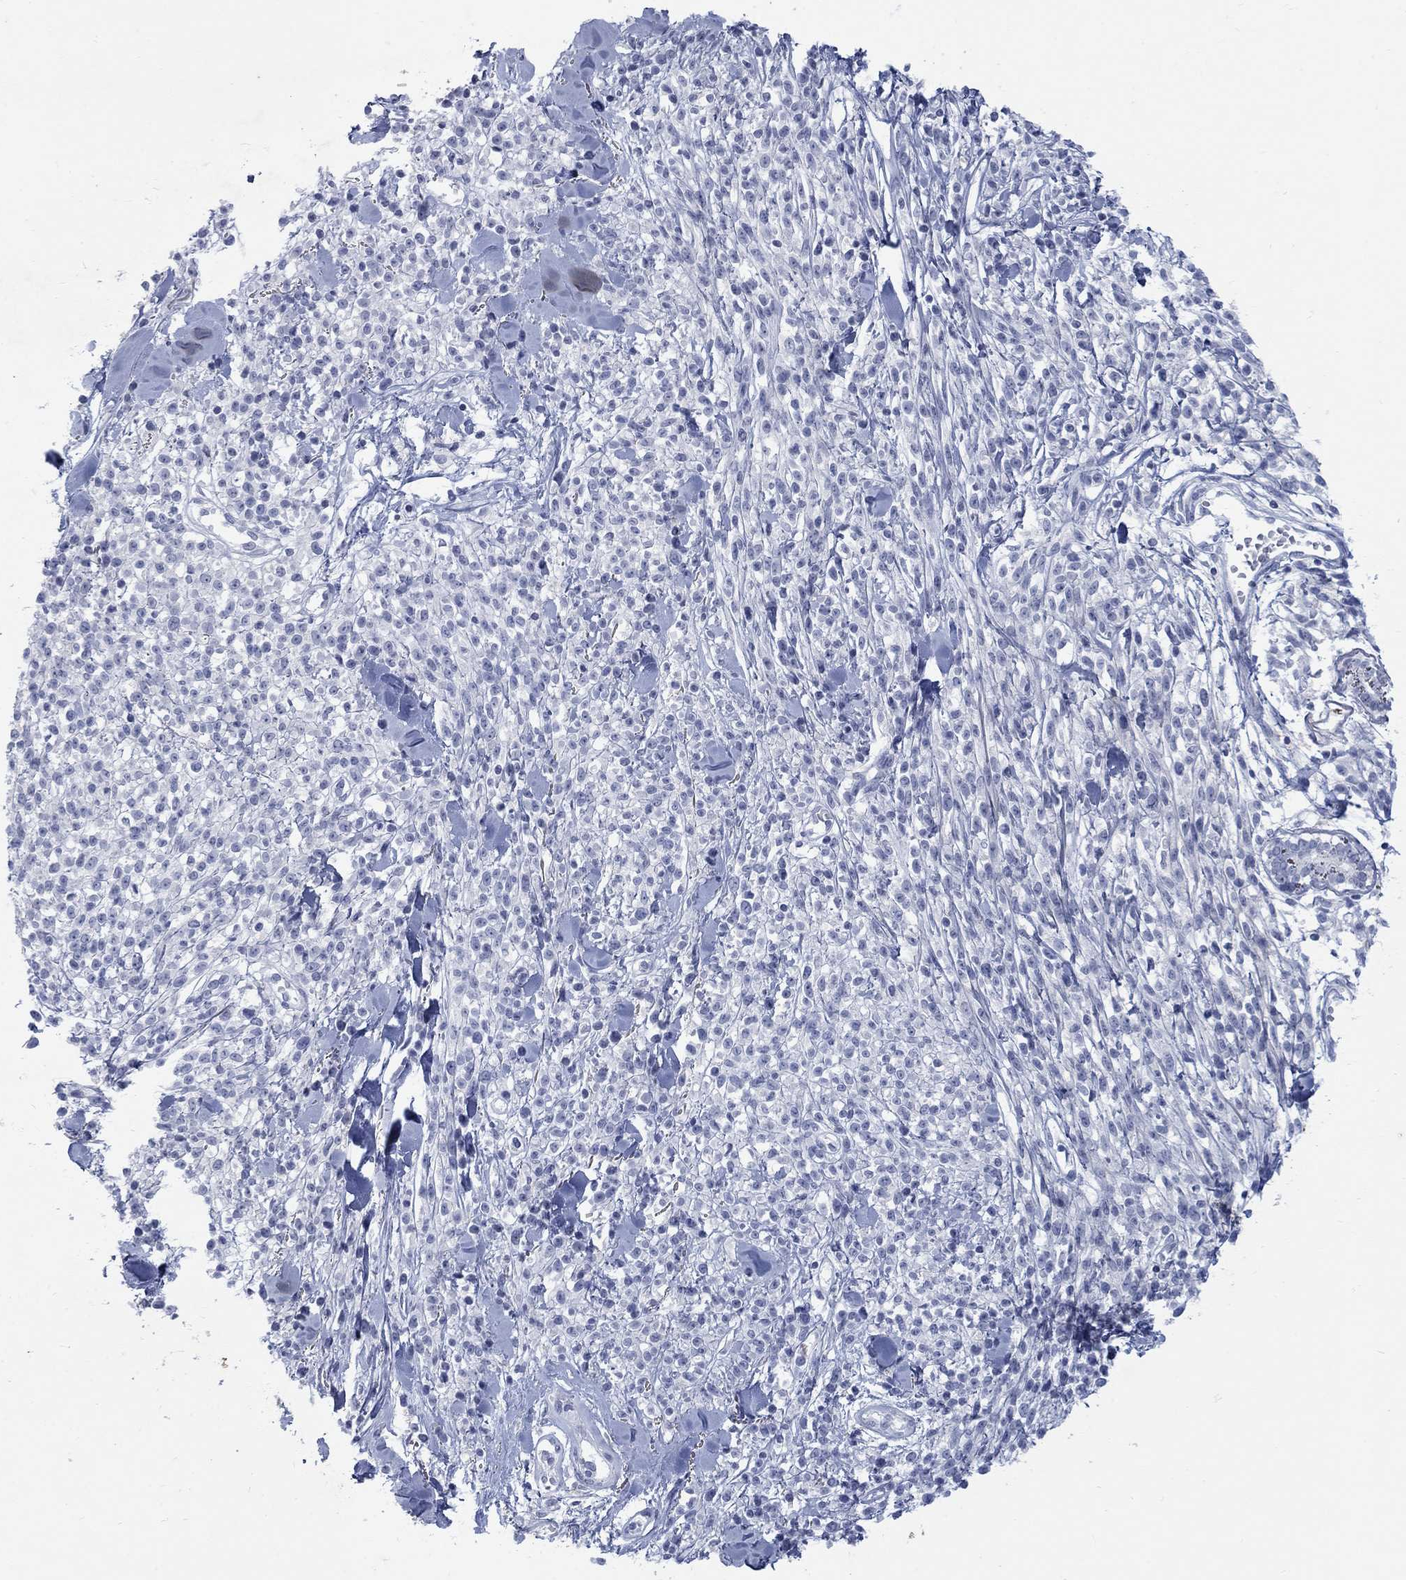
{"staining": {"intensity": "negative", "quantity": "none", "location": "none"}, "tissue": "melanoma", "cell_type": "Tumor cells", "image_type": "cancer", "snomed": [{"axis": "morphology", "description": "Malignant melanoma, NOS"}, {"axis": "topography", "description": "Skin"}, {"axis": "topography", "description": "Skin of trunk"}], "caption": "Melanoma was stained to show a protein in brown. There is no significant staining in tumor cells.", "gene": "RFTN2", "patient": {"sex": "male", "age": 74}}